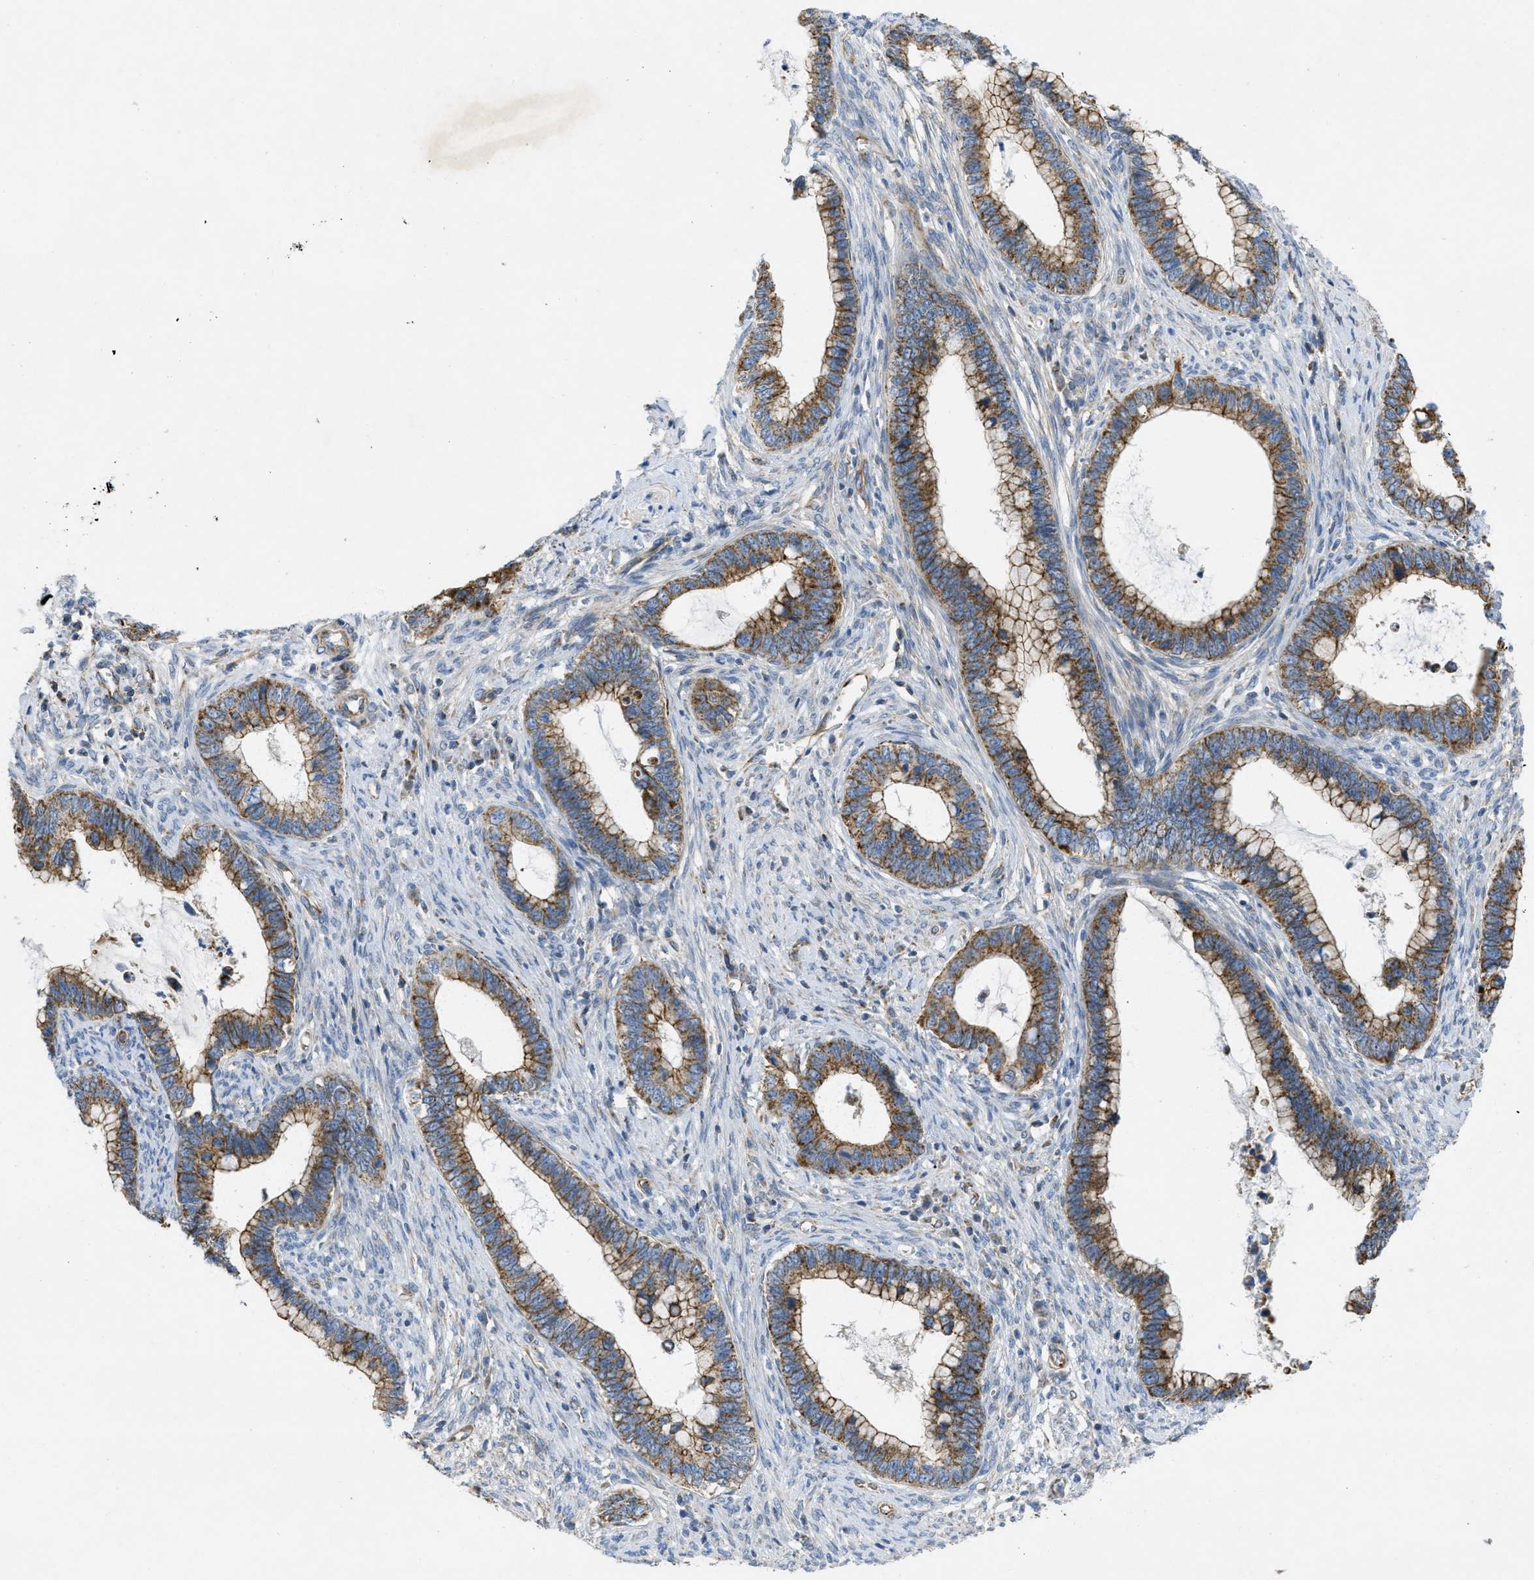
{"staining": {"intensity": "strong", "quantity": ">75%", "location": "cytoplasmic/membranous"}, "tissue": "cervical cancer", "cell_type": "Tumor cells", "image_type": "cancer", "snomed": [{"axis": "morphology", "description": "Adenocarcinoma, NOS"}, {"axis": "topography", "description": "Cervix"}], "caption": "Immunohistochemistry (DAB (3,3'-diaminobenzidine)) staining of human cervical adenocarcinoma demonstrates strong cytoplasmic/membranous protein expression in approximately >75% of tumor cells.", "gene": "BTN3A1", "patient": {"sex": "female", "age": 44}}